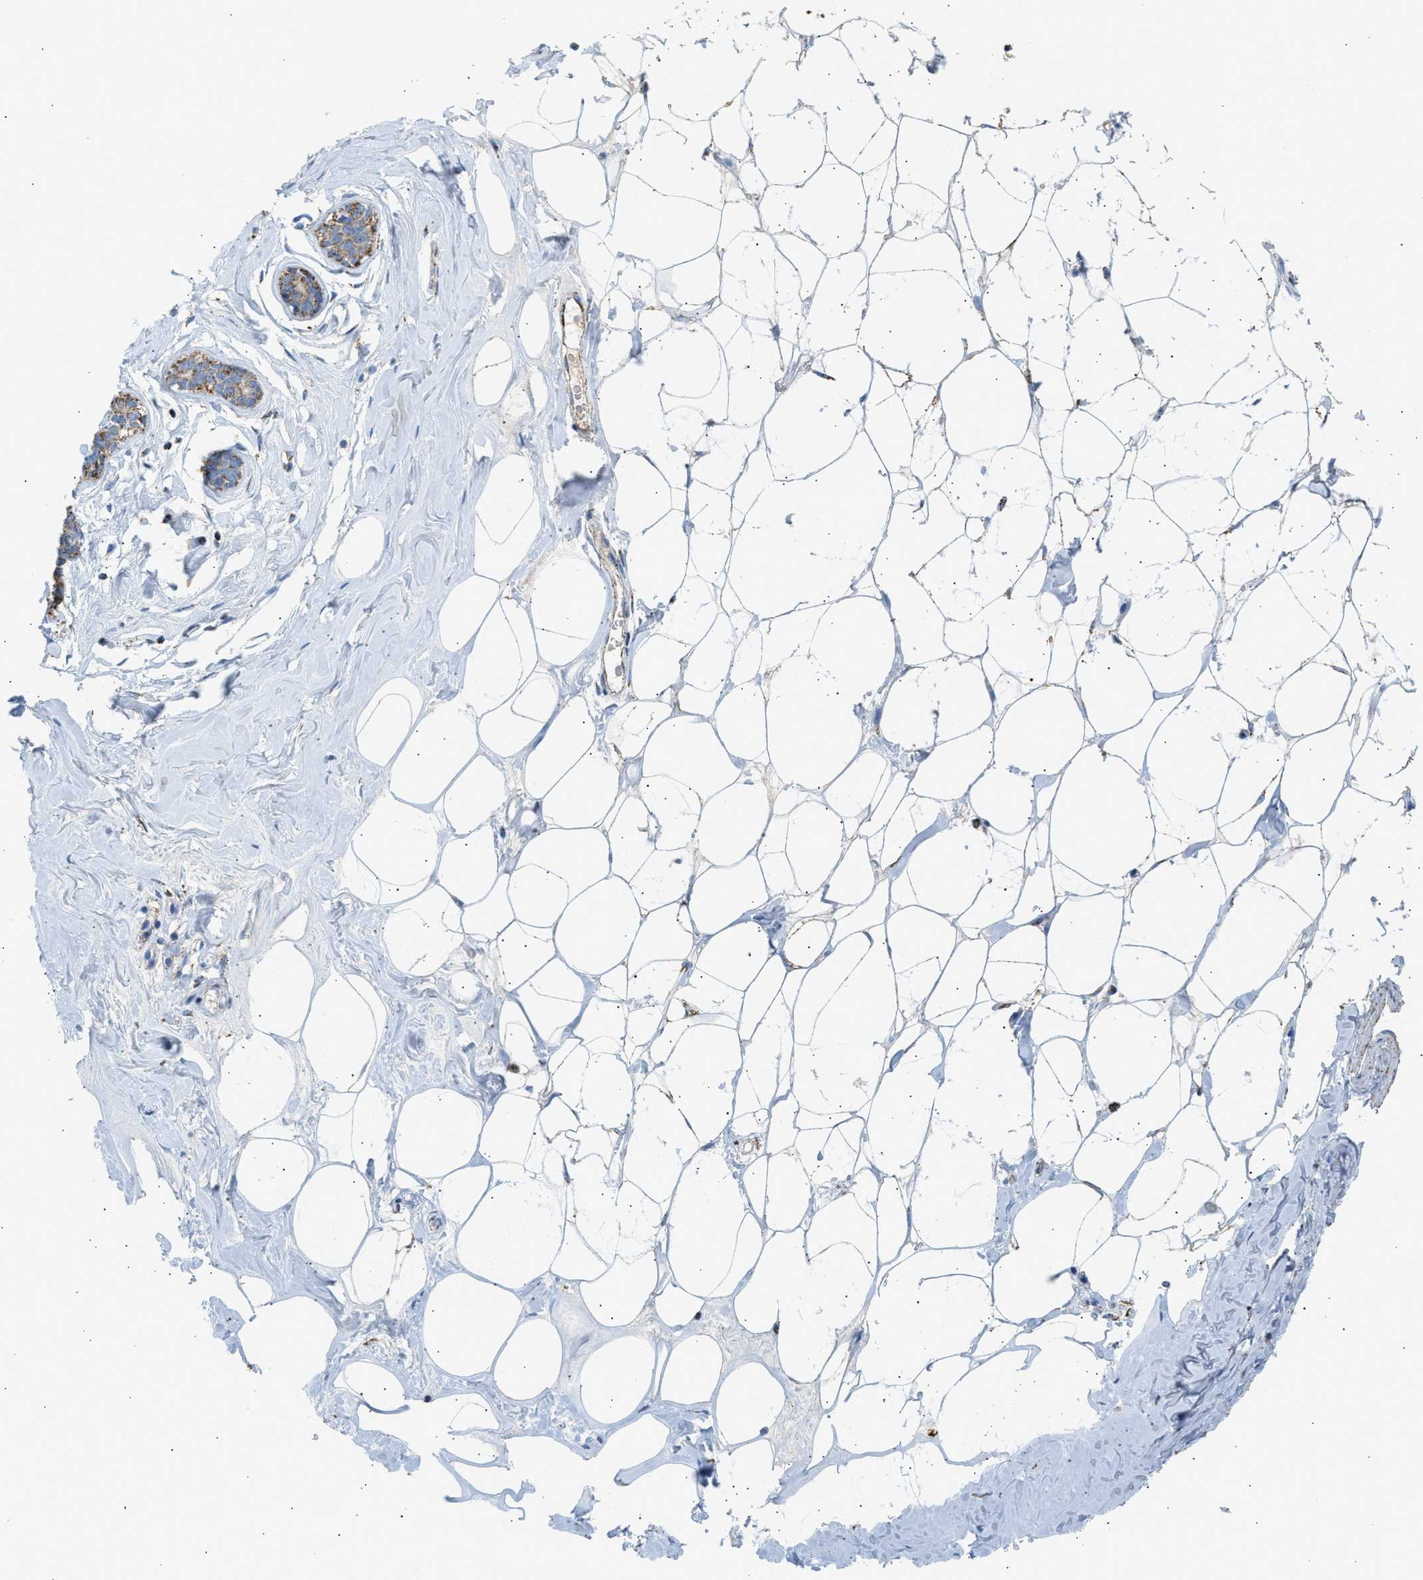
{"staining": {"intensity": "moderate", "quantity": "25%-75%", "location": "cytoplasmic/membranous"}, "tissue": "adipose tissue", "cell_type": "Adipocytes", "image_type": "normal", "snomed": [{"axis": "morphology", "description": "Normal tissue, NOS"}, {"axis": "morphology", "description": "Fibrosis, NOS"}, {"axis": "topography", "description": "Breast"}, {"axis": "topography", "description": "Adipose tissue"}], "caption": "Brown immunohistochemical staining in benign adipose tissue shows moderate cytoplasmic/membranous expression in about 25%-75% of adipocytes.", "gene": "OGDH", "patient": {"sex": "female", "age": 39}}